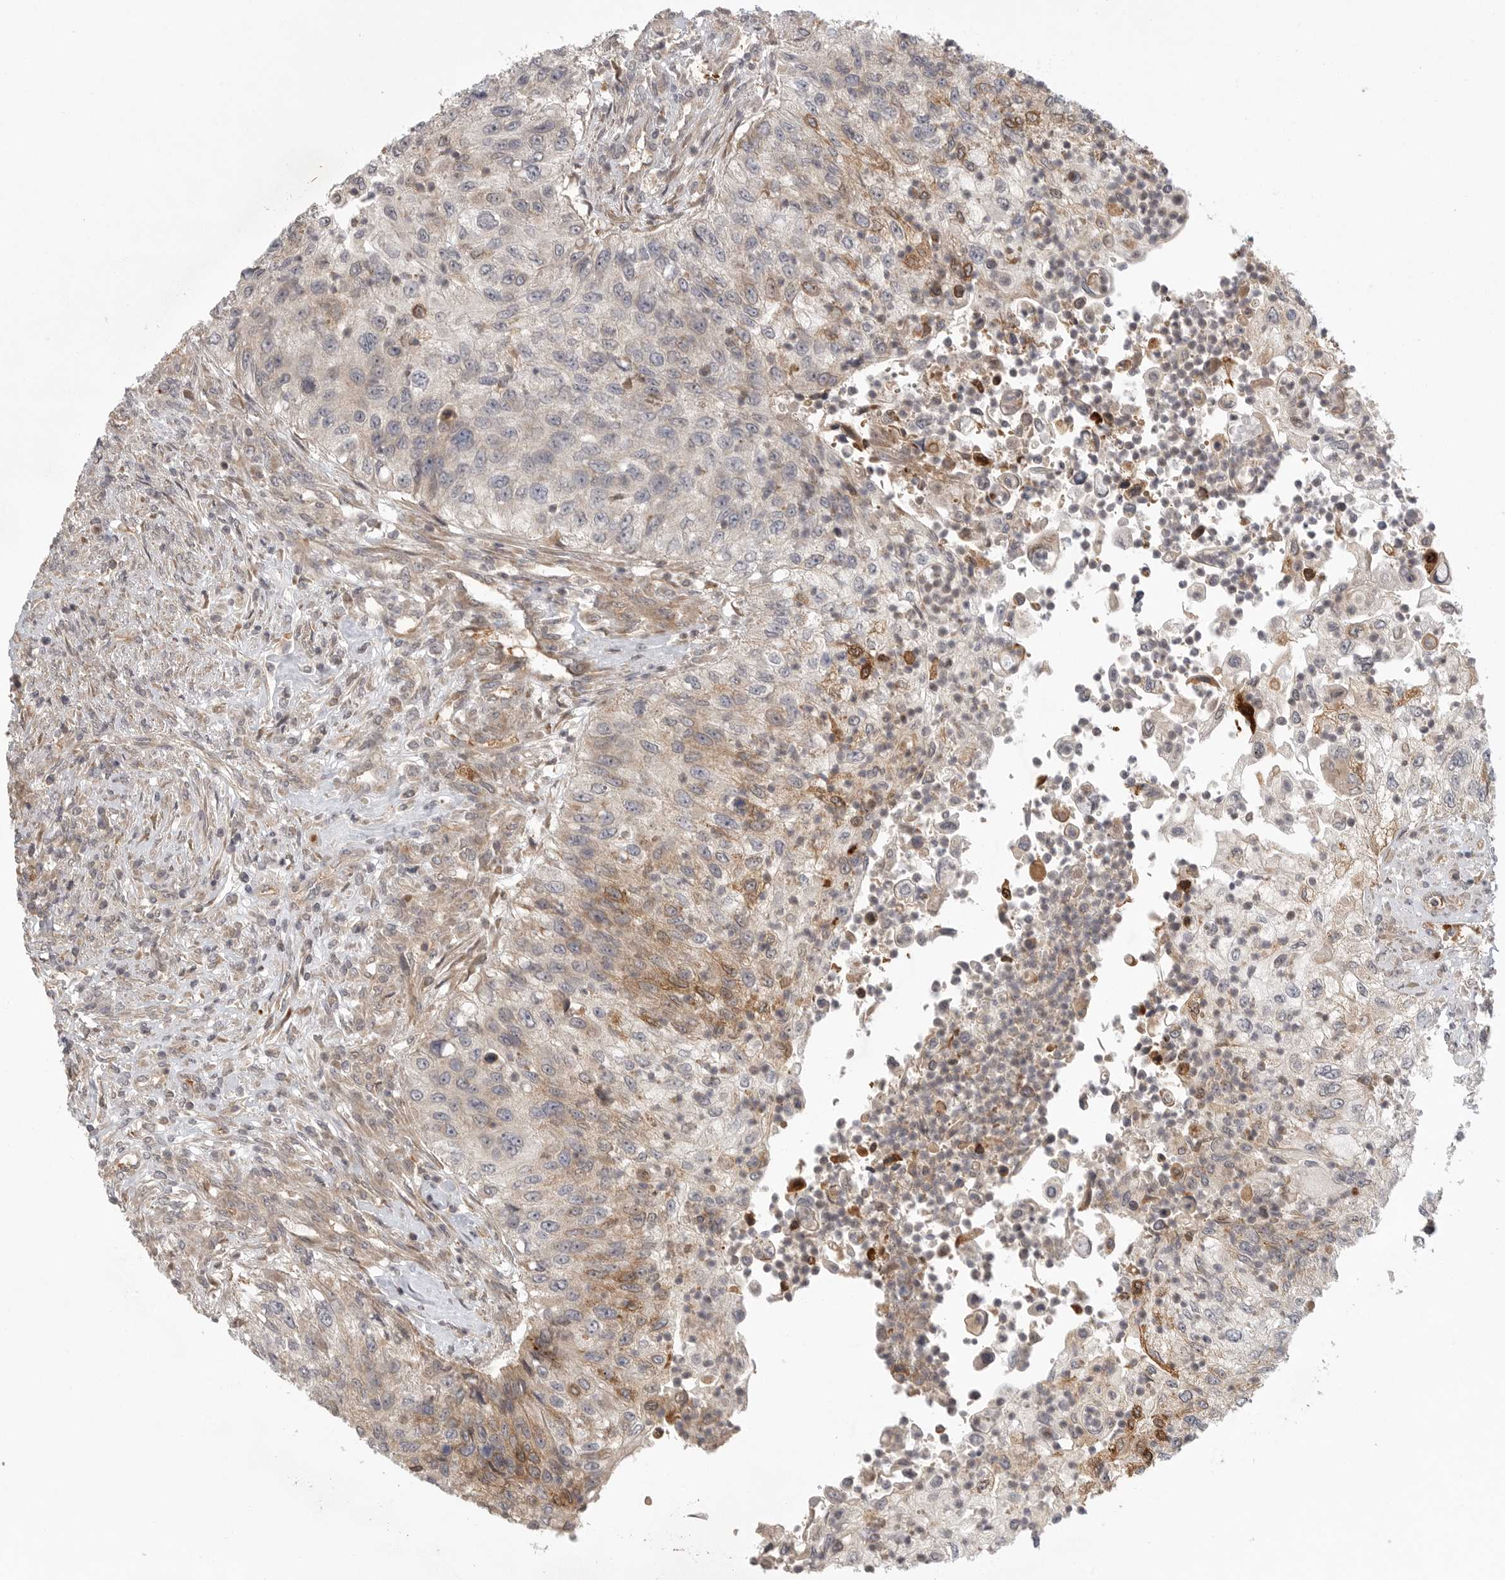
{"staining": {"intensity": "moderate", "quantity": "25%-75%", "location": "cytoplasmic/membranous"}, "tissue": "urothelial cancer", "cell_type": "Tumor cells", "image_type": "cancer", "snomed": [{"axis": "morphology", "description": "Urothelial carcinoma, High grade"}, {"axis": "topography", "description": "Urinary bladder"}], "caption": "Tumor cells reveal medium levels of moderate cytoplasmic/membranous expression in approximately 25%-75% of cells in urothelial carcinoma (high-grade). The staining was performed using DAB (3,3'-diaminobenzidine) to visualize the protein expression in brown, while the nuclei were stained in blue with hematoxylin (Magnification: 20x).", "gene": "CCPG1", "patient": {"sex": "female", "age": 60}}